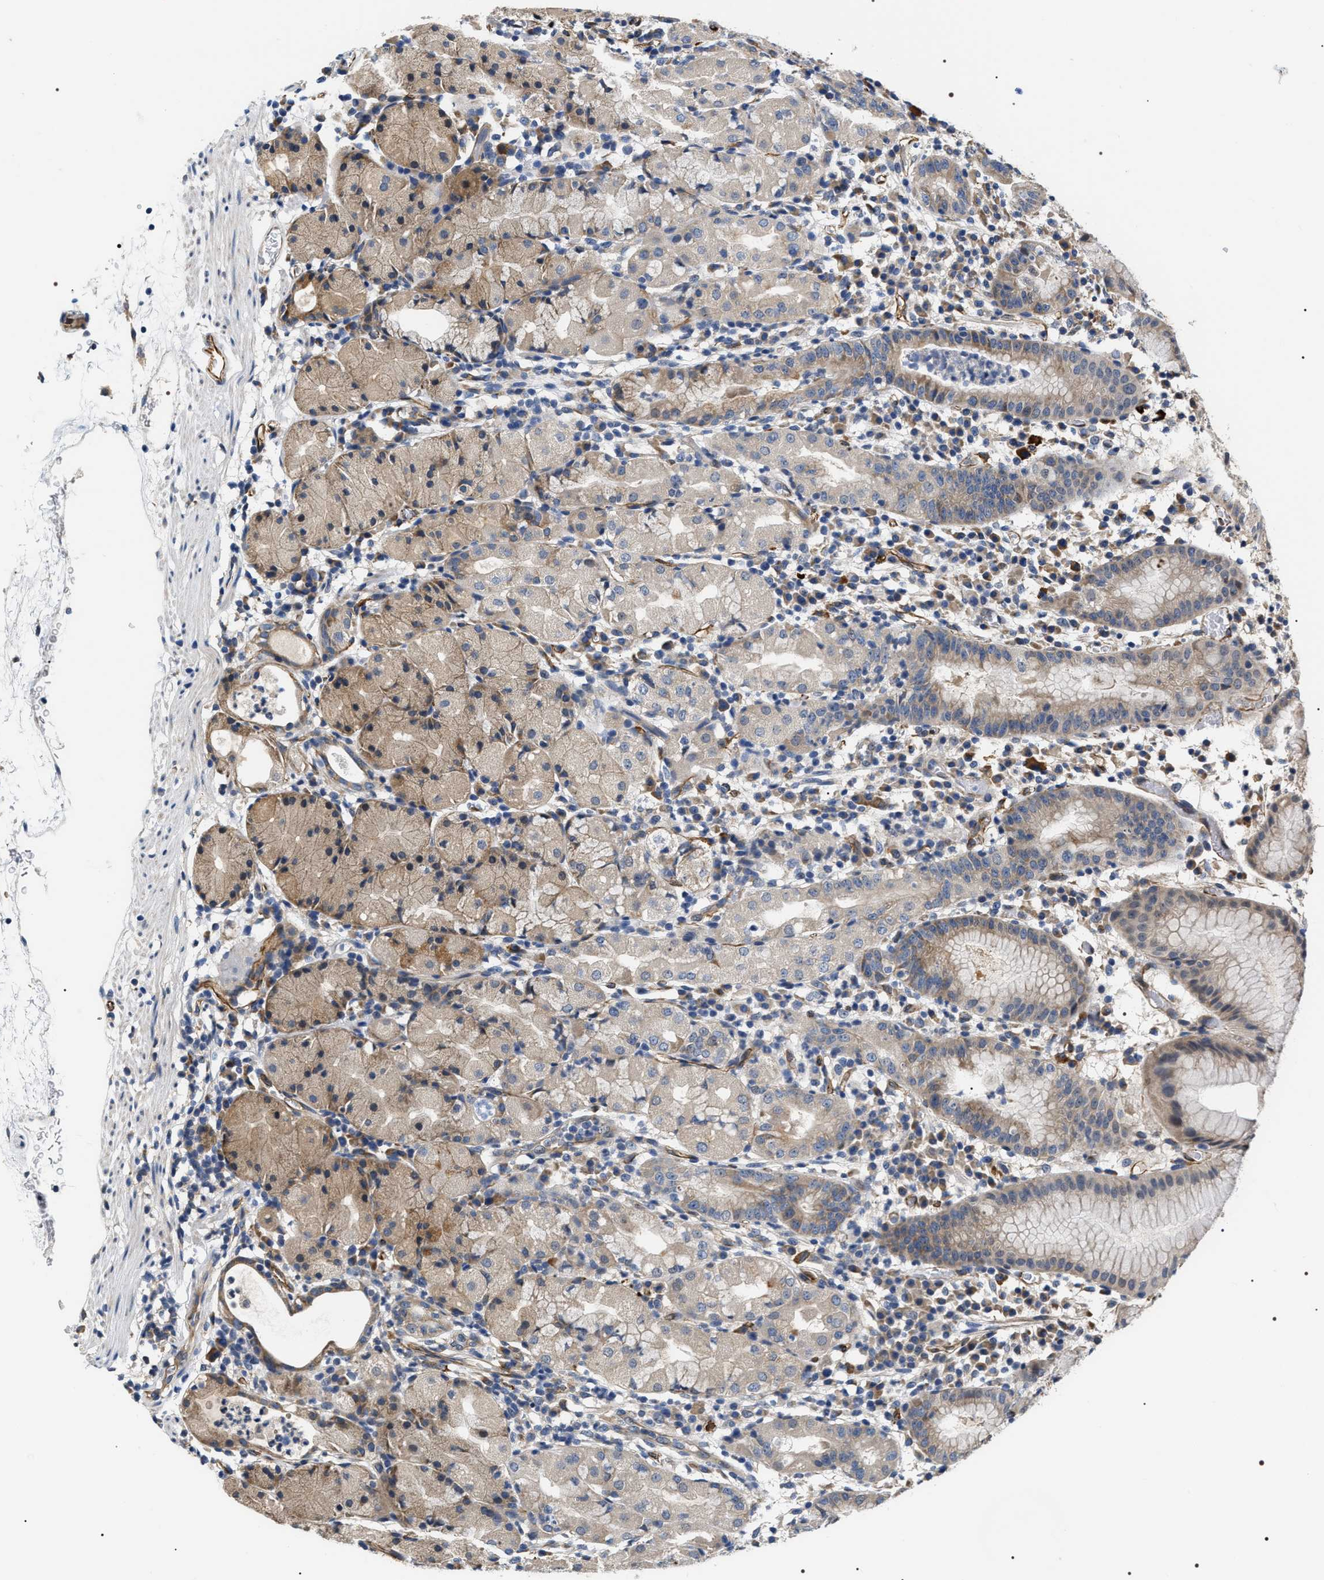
{"staining": {"intensity": "weak", "quantity": "25%-75%", "location": "cytoplasmic/membranous"}, "tissue": "stomach", "cell_type": "Glandular cells", "image_type": "normal", "snomed": [{"axis": "morphology", "description": "Normal tissue, NOS"}, {"axis": "topography", "description": "Stomach"}, {"axis": "topography", "description": "Stomach, lower"}], "caption": "This image reveals unremarkable stomach stained with immunohistochemistry (IHC) to label a protein in brown. The cytoplasmic/membranous of glandular cells show weak positivity for the protein. Nuclei are counter-stained blue.", "gene": "PKD1L1", "patient": {"sex": "female", "age": 75}}